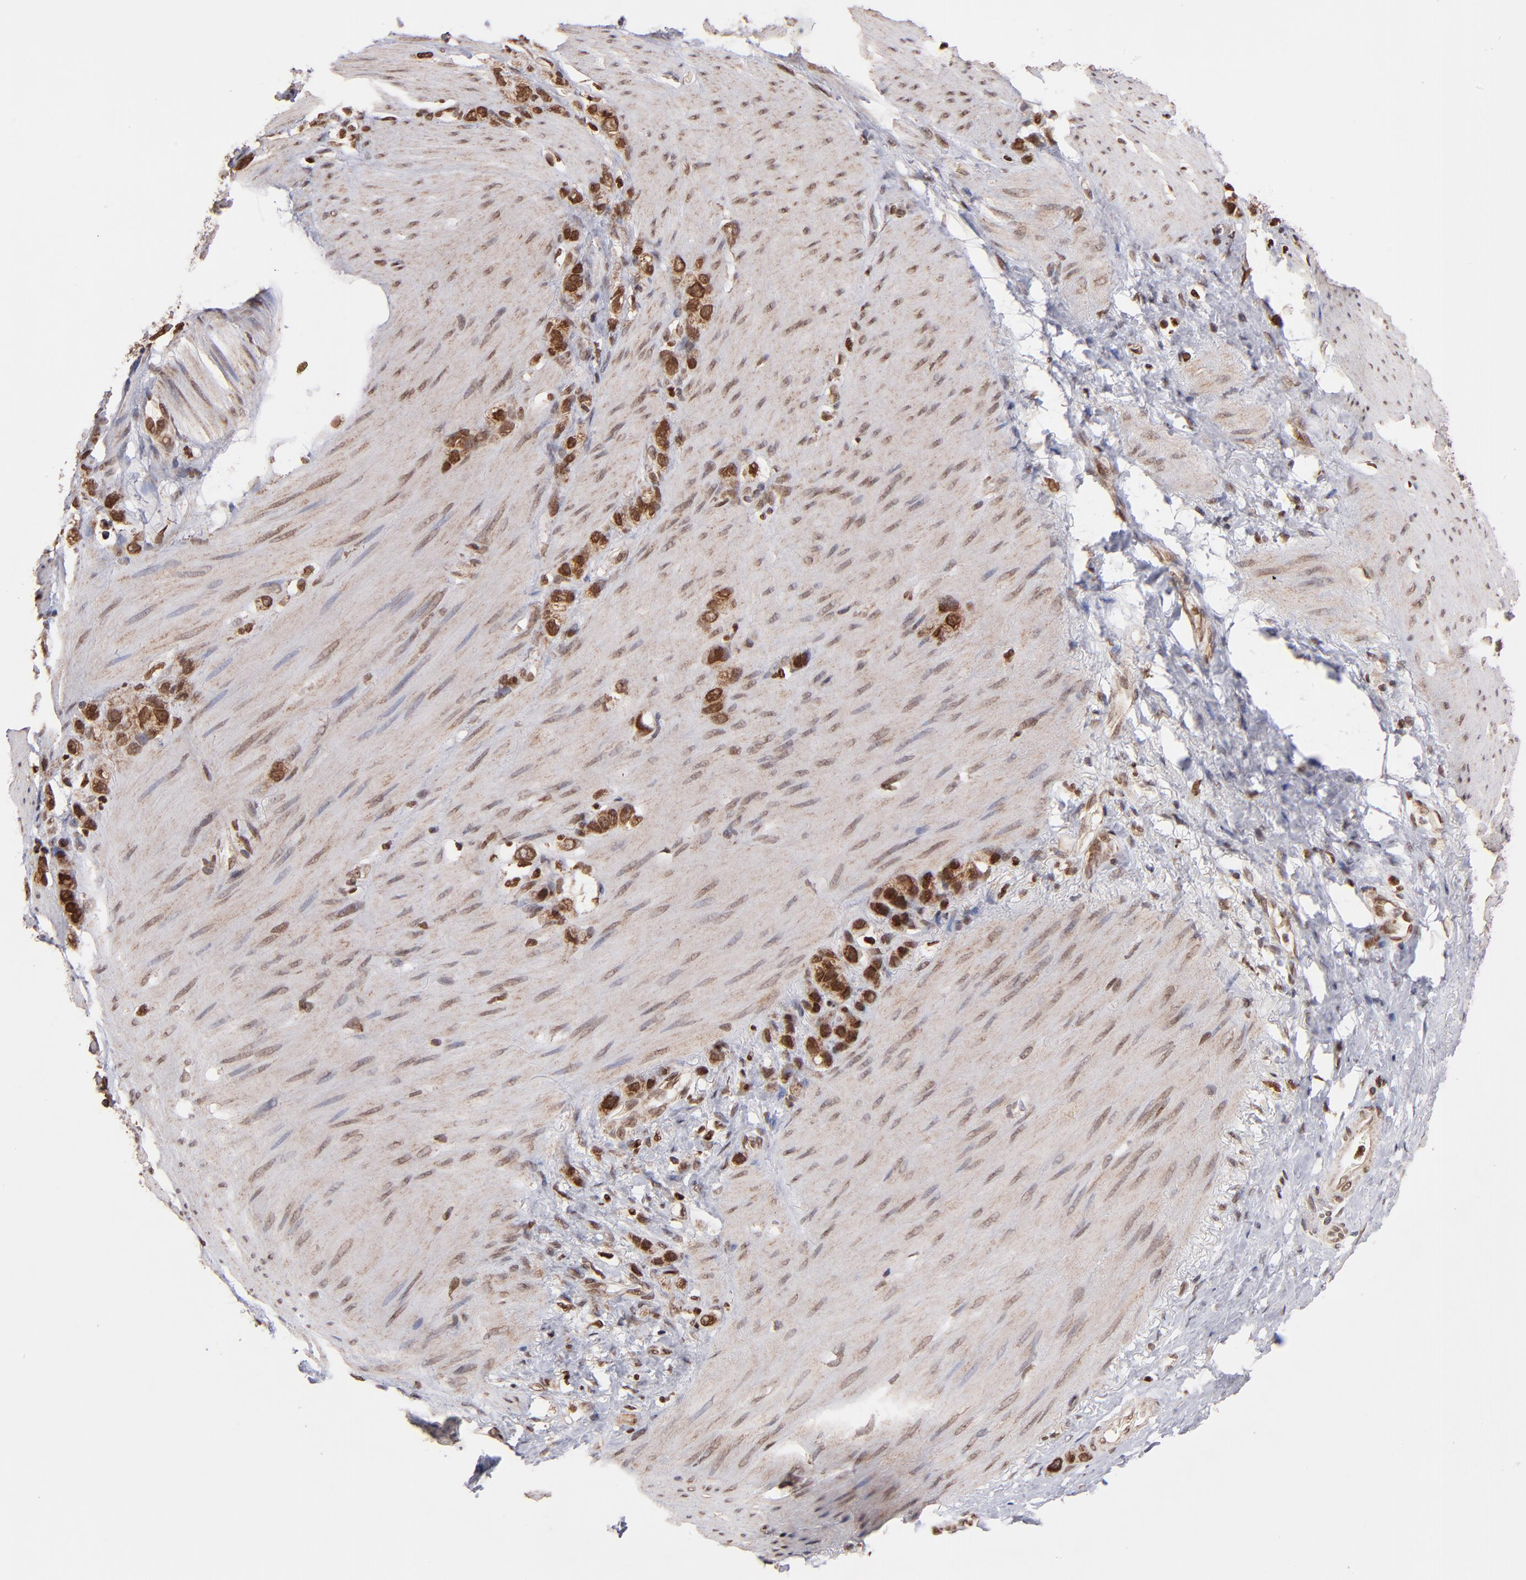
{"staining": {"intensity": "strong", "quantity": ">75%", "location": "cytoplasmic/membranous,nuclear"}, "tissue": "stomach cancer", "cell_type": "Tumor cells", "image_type": "cancer", "snomed": [{"axis": "morphology", "description": "Normal tissue, NOS"}, {"axis": "morphology", "description": "Adenocarcinoma, NOS"}, {"axis": "morphology", "description": "Adenocarcinoma, High grade"}, {"axis": "topography", "description": "Stomach, upper"}, {"axis": "topography", "description": "Stomach"}], "caption": "Tumor cells display high levels of strong cytoplasmic/membranous and nuclear positivity in about >75% of cells in human stomach cancer (adenocarcinoma (high-grade)). (brown staining indicates protein expression, while blue staining denotes nuclei).", "gene": "TOP1MT", "patient": {"sex": "female", "age": 65}}